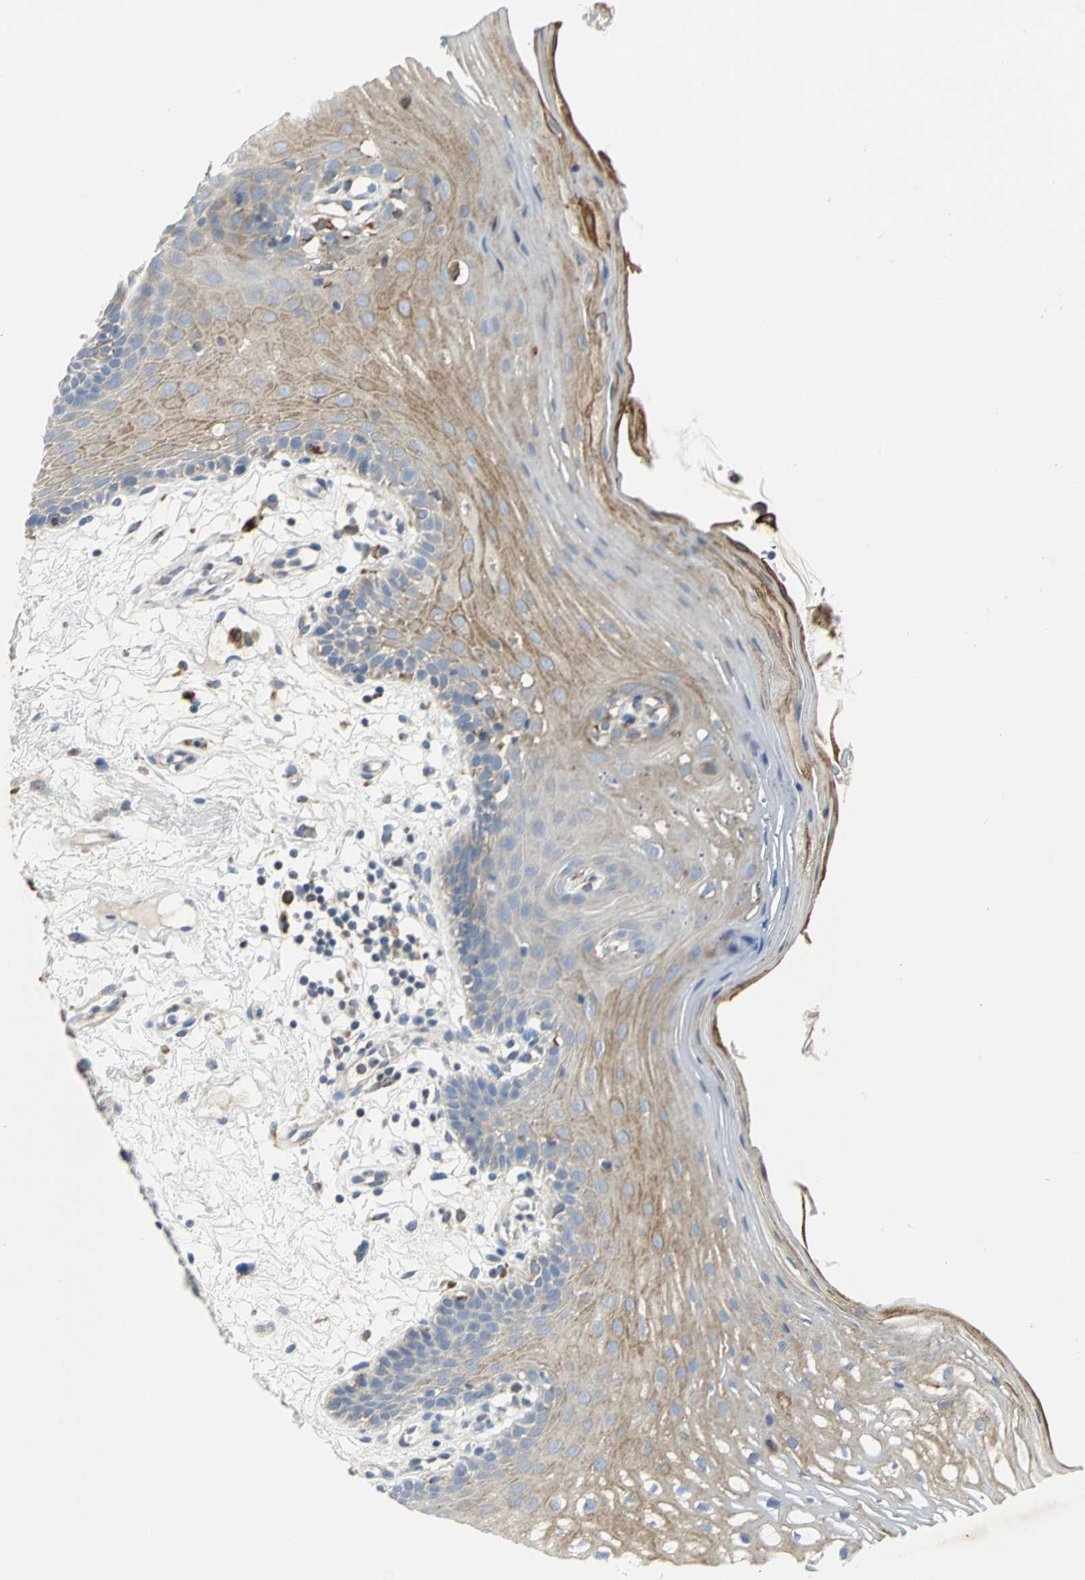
{"staining": {"intensity": "moderate", "quantity": ">75%", "location": "cytoplasmic/membranous"}, "tissue": "oral mucosa", "cell_type": "Squamous epithelial cells", "image_type": "normal", "snomed": [{"axis": "morphology", "description": "Normal tissue, NOS"}, {"axis": "morphology", "description": "Squamous cell carcinoma, NOS"}, {"axis": "topography", "description": "Skeletal muscle"}, {"axis": "topography", "description": "Oral tissue"}, {"axis": "topography", "description": "Head-Neck"}], "caption": "IHC (DAB) staining of unremarkable human oral mucosa reveals moderate cytoplasmic/membranous protein positivity in approximately >75% of squamous epithelial cells.", "gene": "TULP4", "patient": {"sex": "male", "age": 71}}